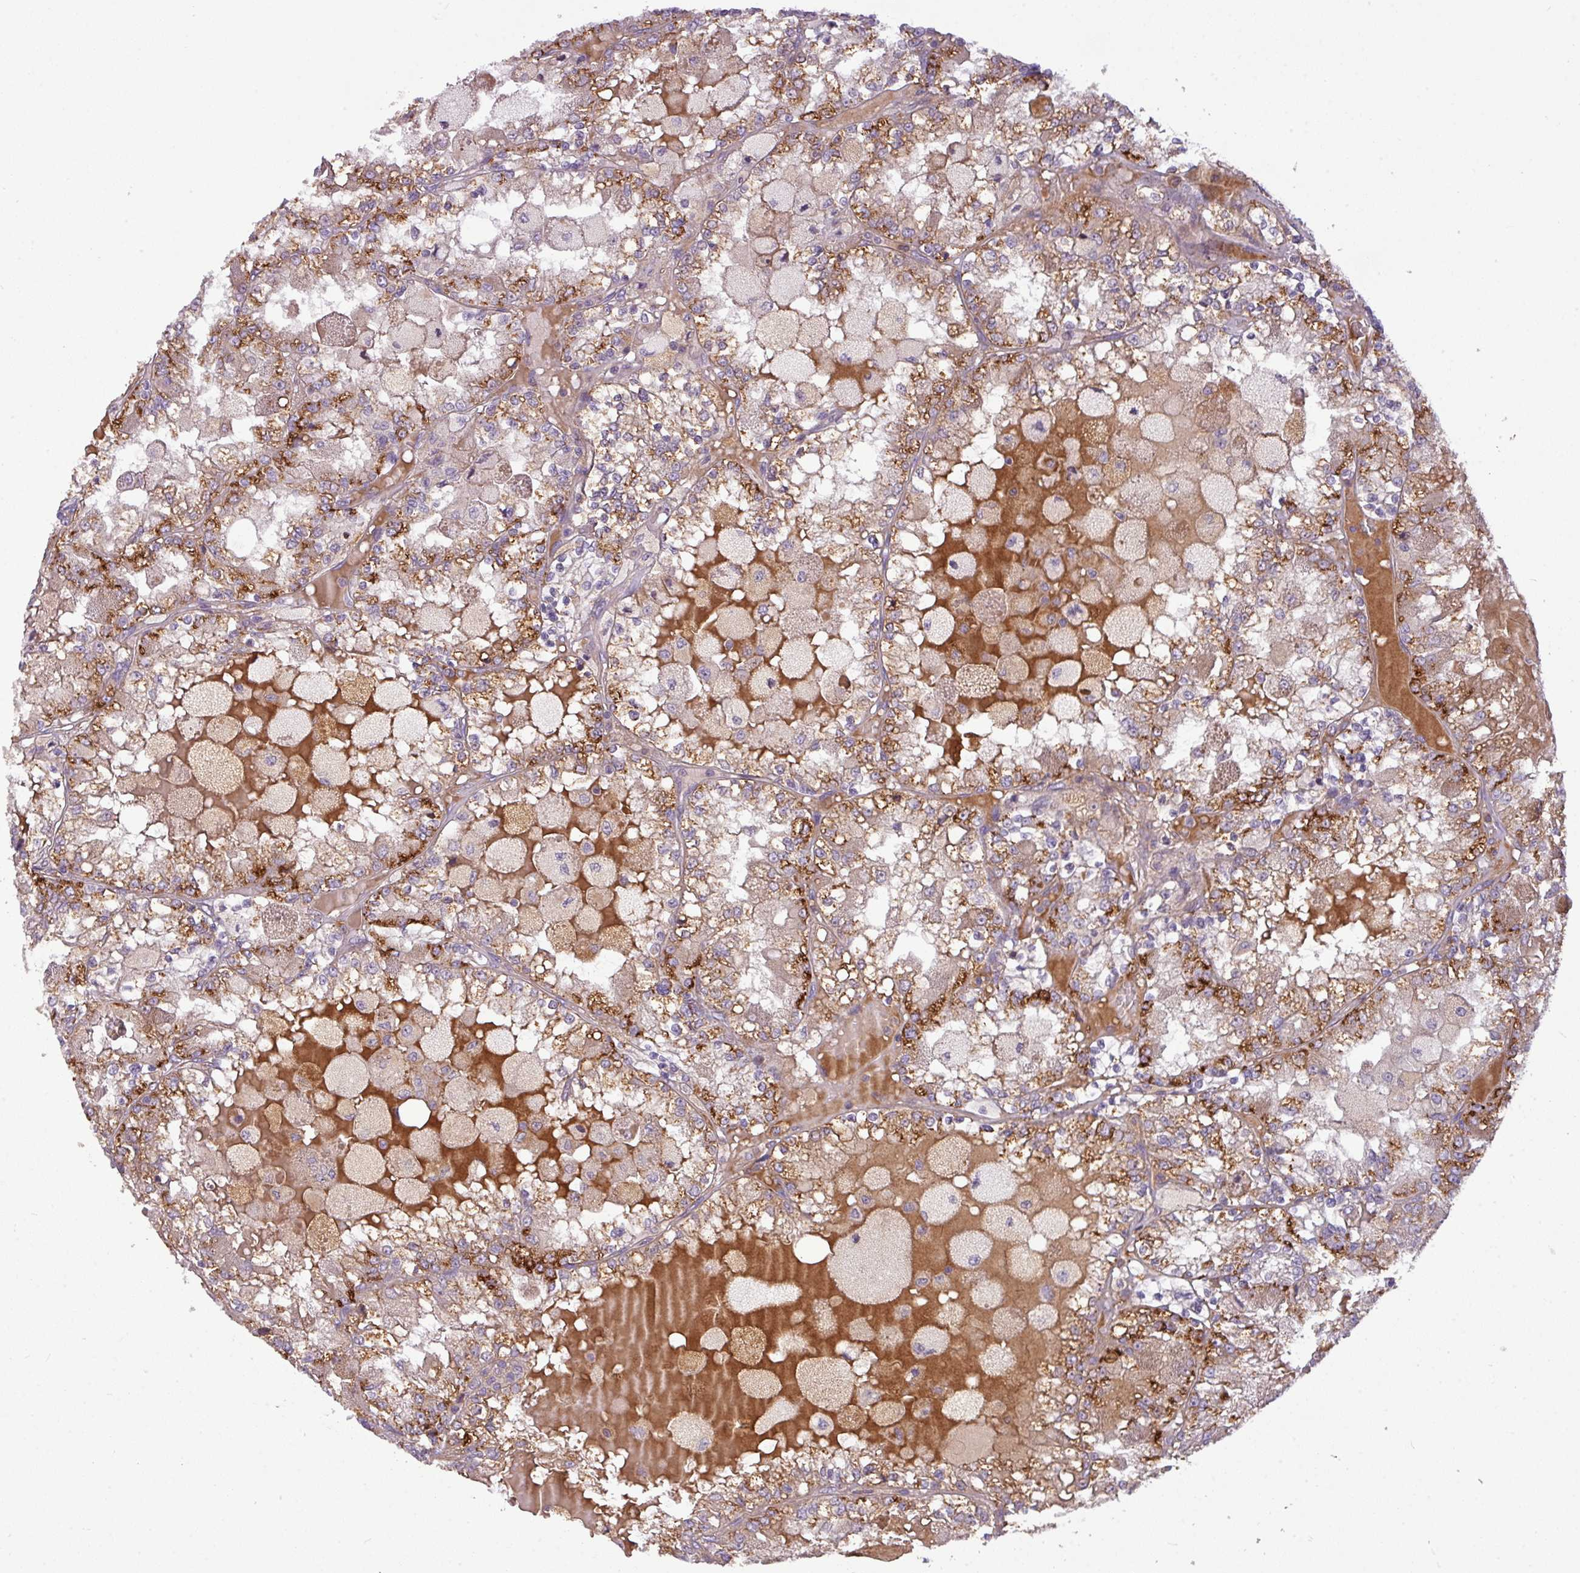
{"staining": {"intensity": "moderate", "quantity": ">75%", "location": "cytoplasmic/membranous"}, "tissue": "renal cancer", "cell_type": "Tumor cells", "image_type": "cancer", "snomed": [{"axis": "morphology", "description": "Adenocarcinoma, NOS"}, {"axis": "topography", "description": "Kidney"}], "caption": "Immunohistochemistry staining of adenocarcinoma (renal), which displays medium levels of moderate cytoplasmic/membranous staining in approximately >75% of tumor cells indicating moderate cytoplasmic/membranous protein staining. The staining was performed using DAB (brown) for protein detection and nuclei were counterstained in hematoxylin (blue).", "gene": "ZNF35", "patient": {"sex": "female", "age": 56}}